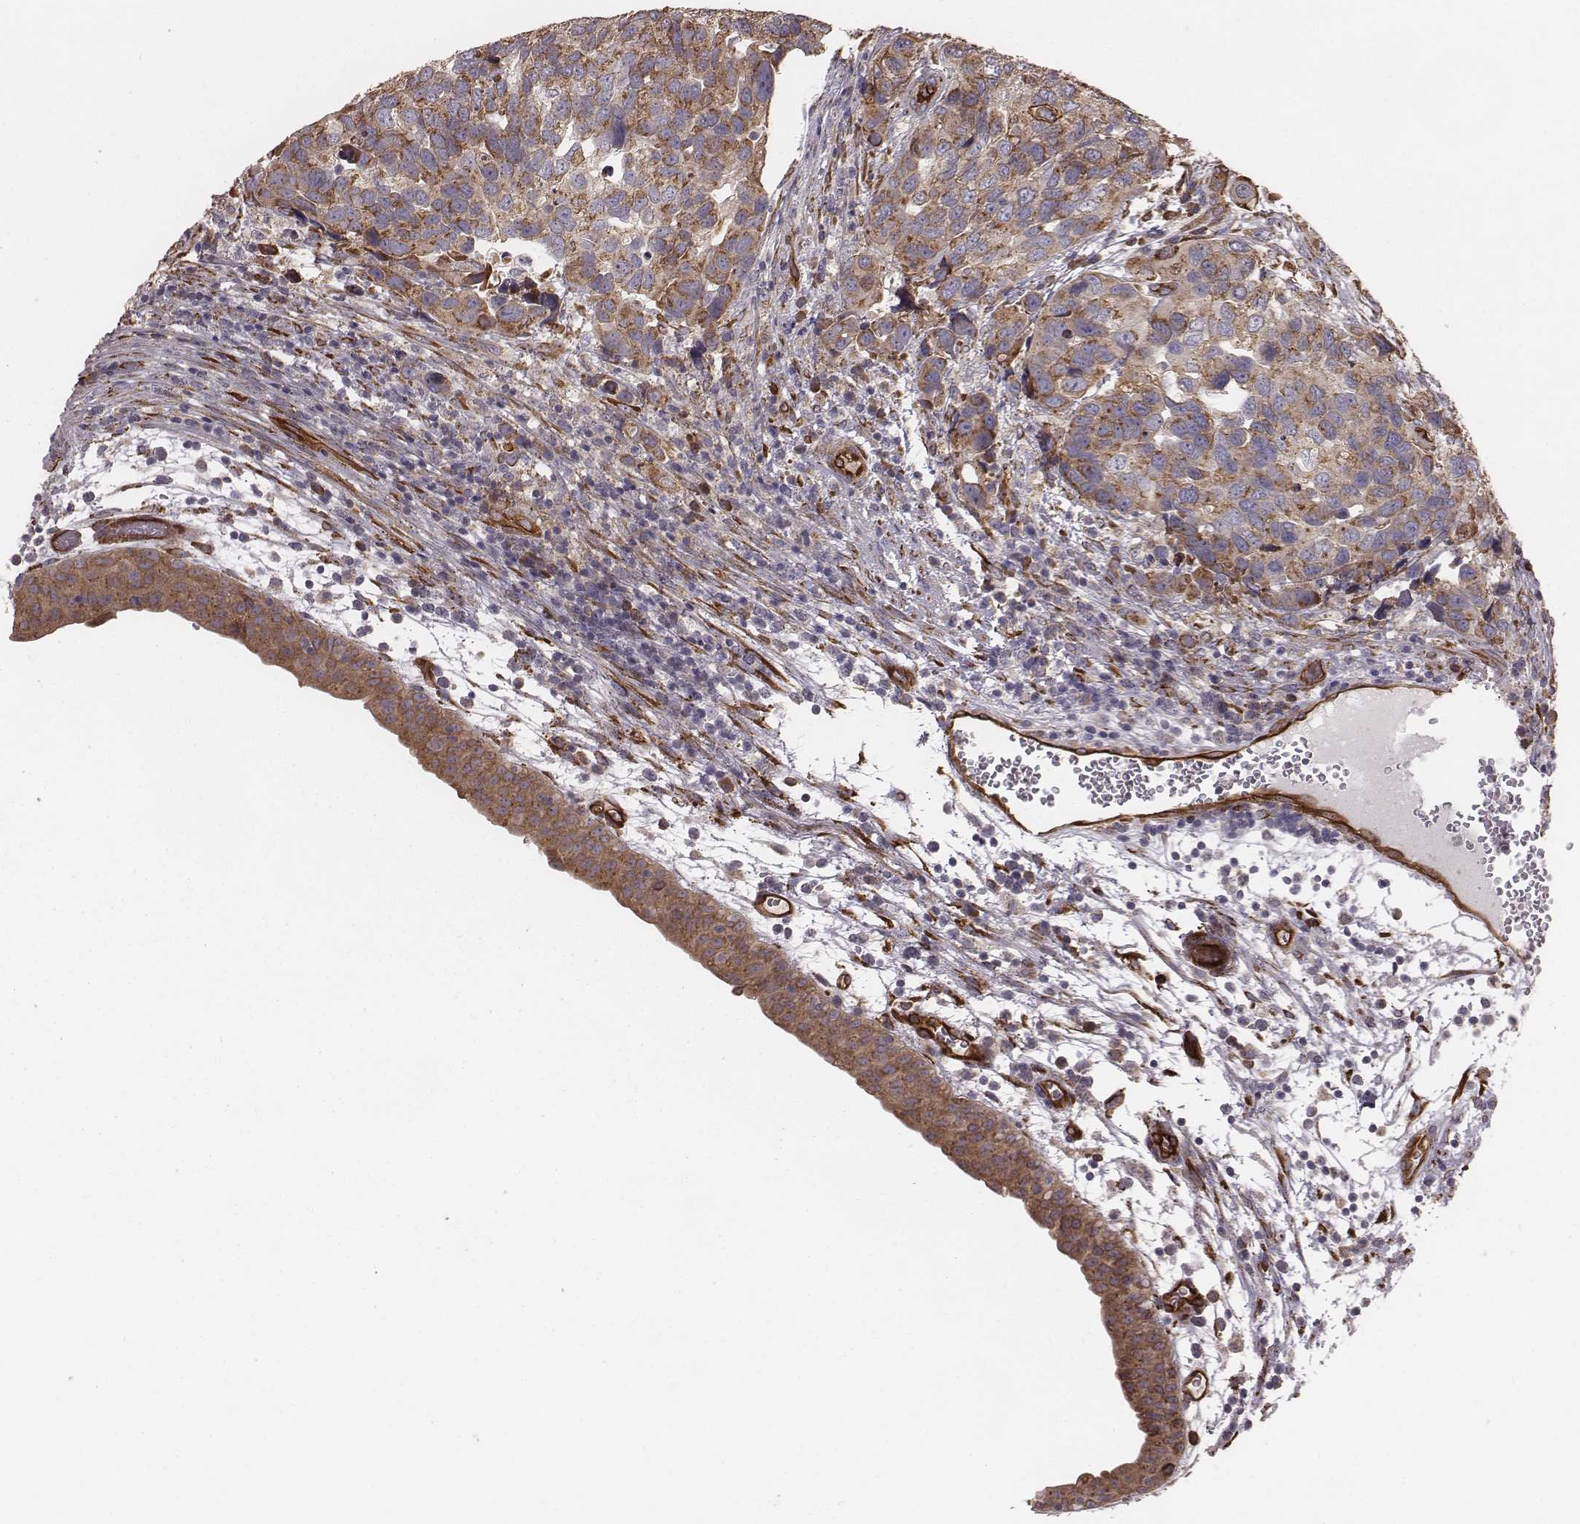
{"staining": {"intensity": "moderate", "quantity": ">75%", "location": "cytoplasmic/membranous"}, "tissue": "urothelial cancer", "cell_type": "Tumor cells", "image_type": "cancer", "snomed": [{"axis": "morphology", "description": "Urothelial carcinoma, High grade"}, {"axis": "topography", "description": "Urinary bladder"}], "caption": "The immunohistochemical stain labels moderate cytoplasmic/membranous positivity in tumor cells of urothelial cancer tissue.", "gene": "PALMD", "patient": {"sex": "male", "age": 60}}